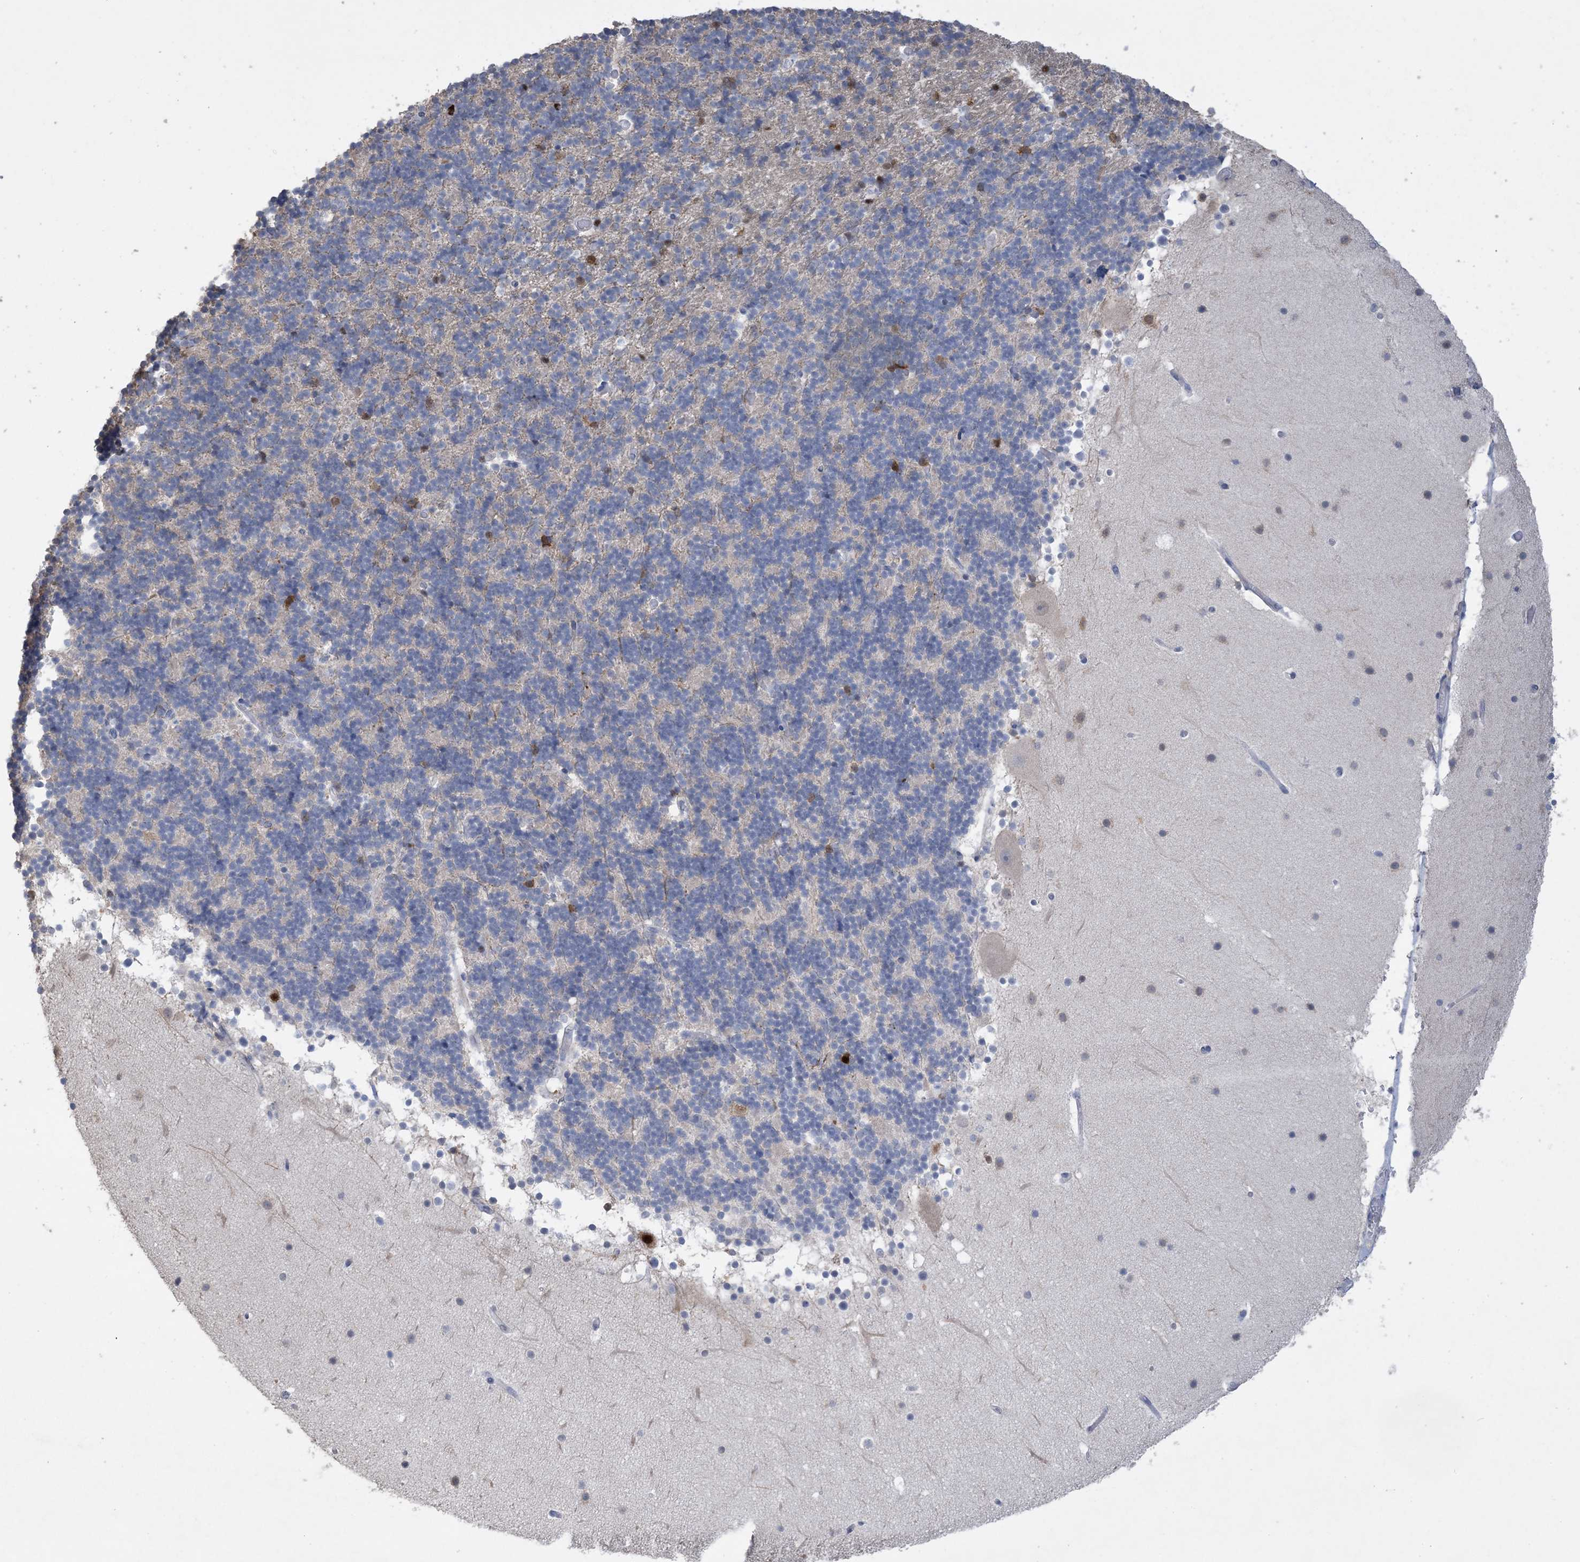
{"staining": {"intensity": "negative", "quantity": "none", "location": "none"}, "tissue": "cerebellum", "cell_type": "Cells in granular layer", "image_type": "normal", "snomed": [{"axis": "morphology", "description": "Normal tissue, NOS"}, {"axis": "topography", "description": "Cerebellum"}], "caption": "A high-resolution image shows IHC staining of benign cerebellum, which exhibits no significant positivity in cells in granular layer.", "gene": "HMGCS1", "patient": {"sex": "male", "age": 57}}